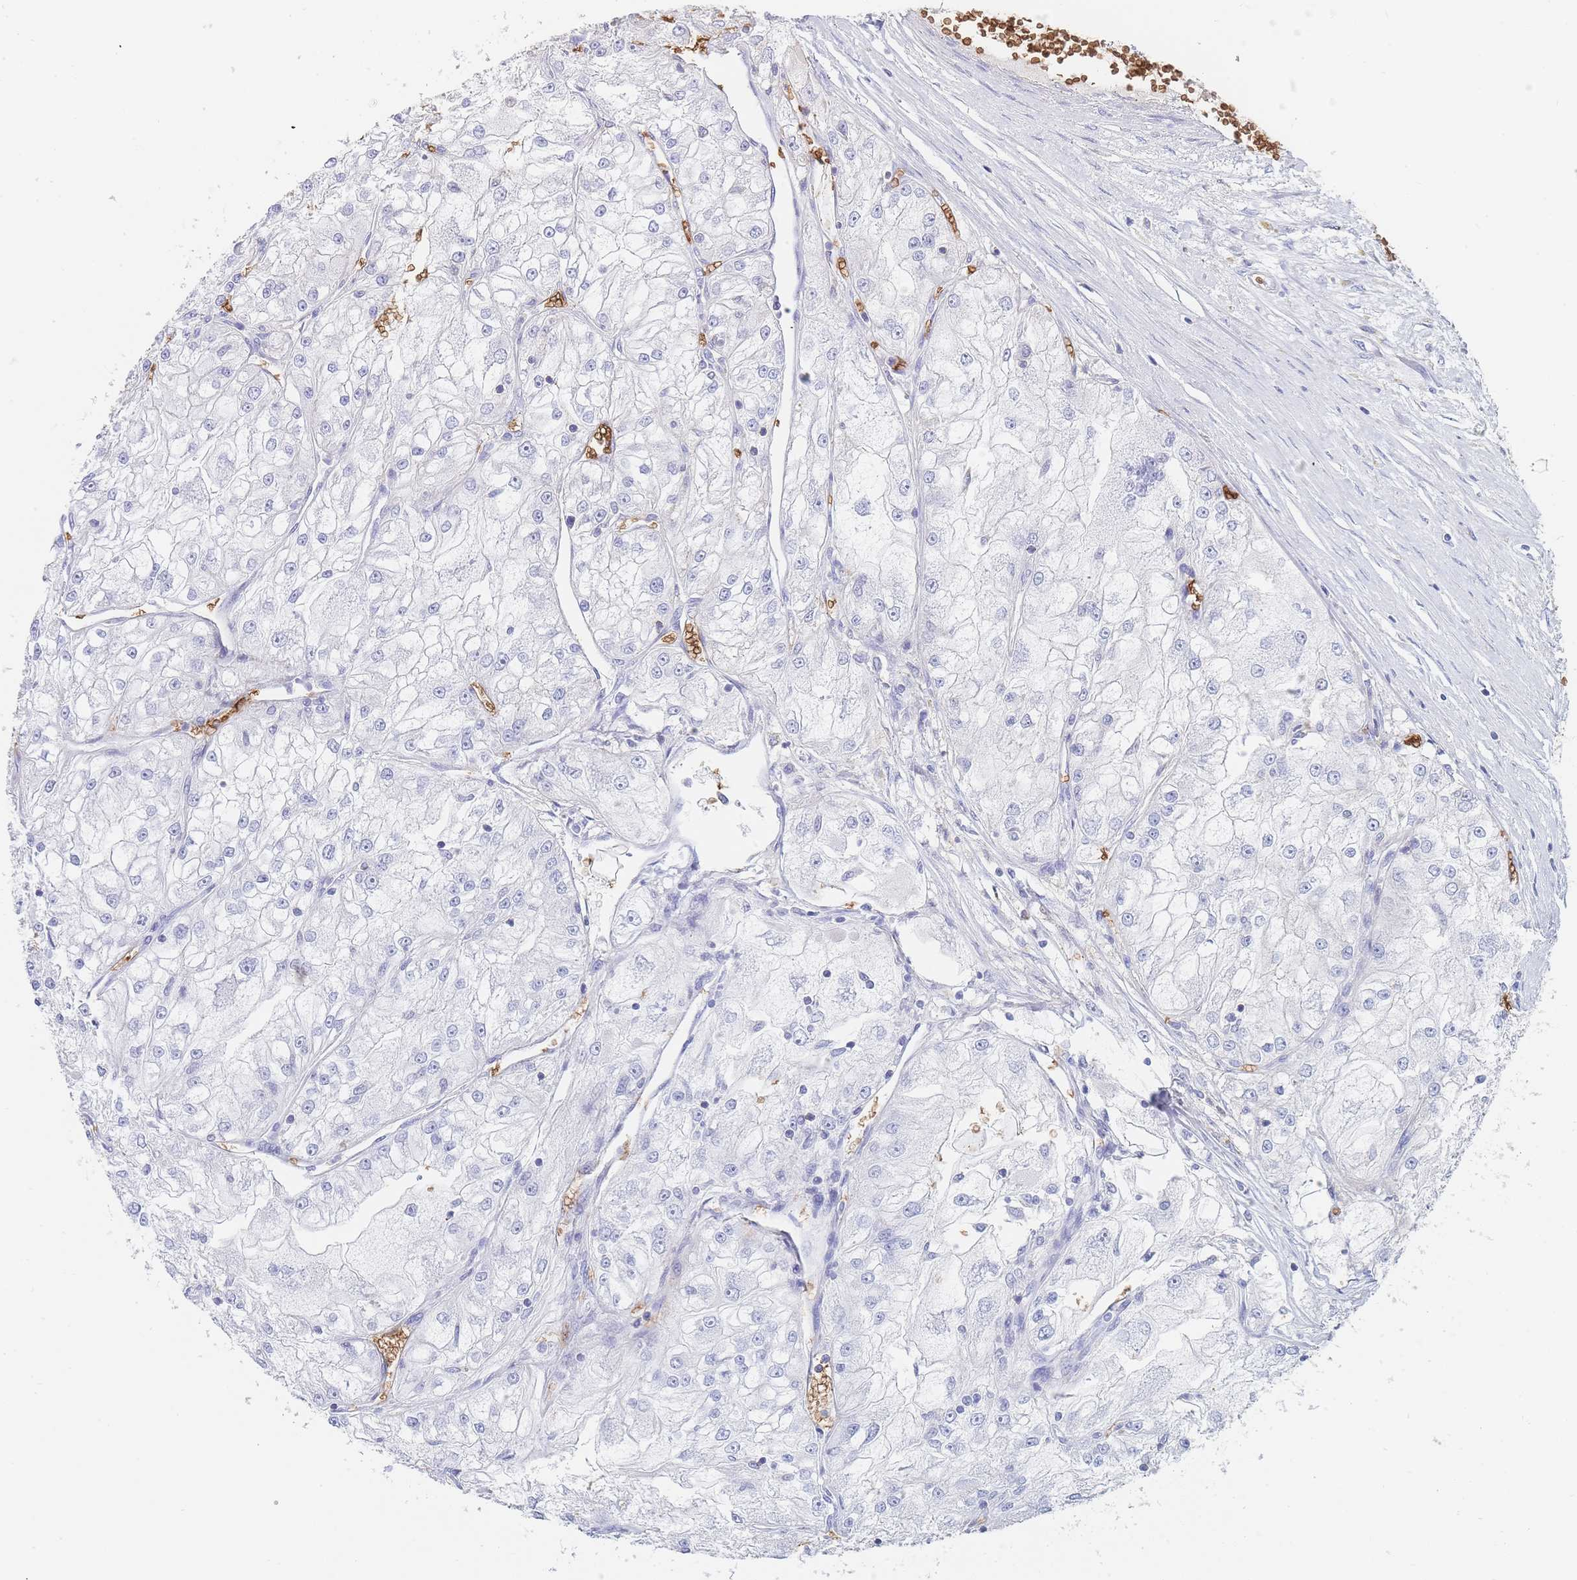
{"staining": {"intensity": "negative", "quantity": "none", "location": "none"}, "tissue": "renal cancer", "cell_type": "Tumor cells", "image_type": "cancer", "snomed": [{"axis": "morphology", "description": "Adenocarcinoma, NOS"}, {"axis": "topography", "description": "Kidney"}], "caption": "Tumor cells are negative for brown protein staining in renal adenocarcinoma.", "gene": "SLC2A1", "patient": {"sex": "female", "age": 72}}